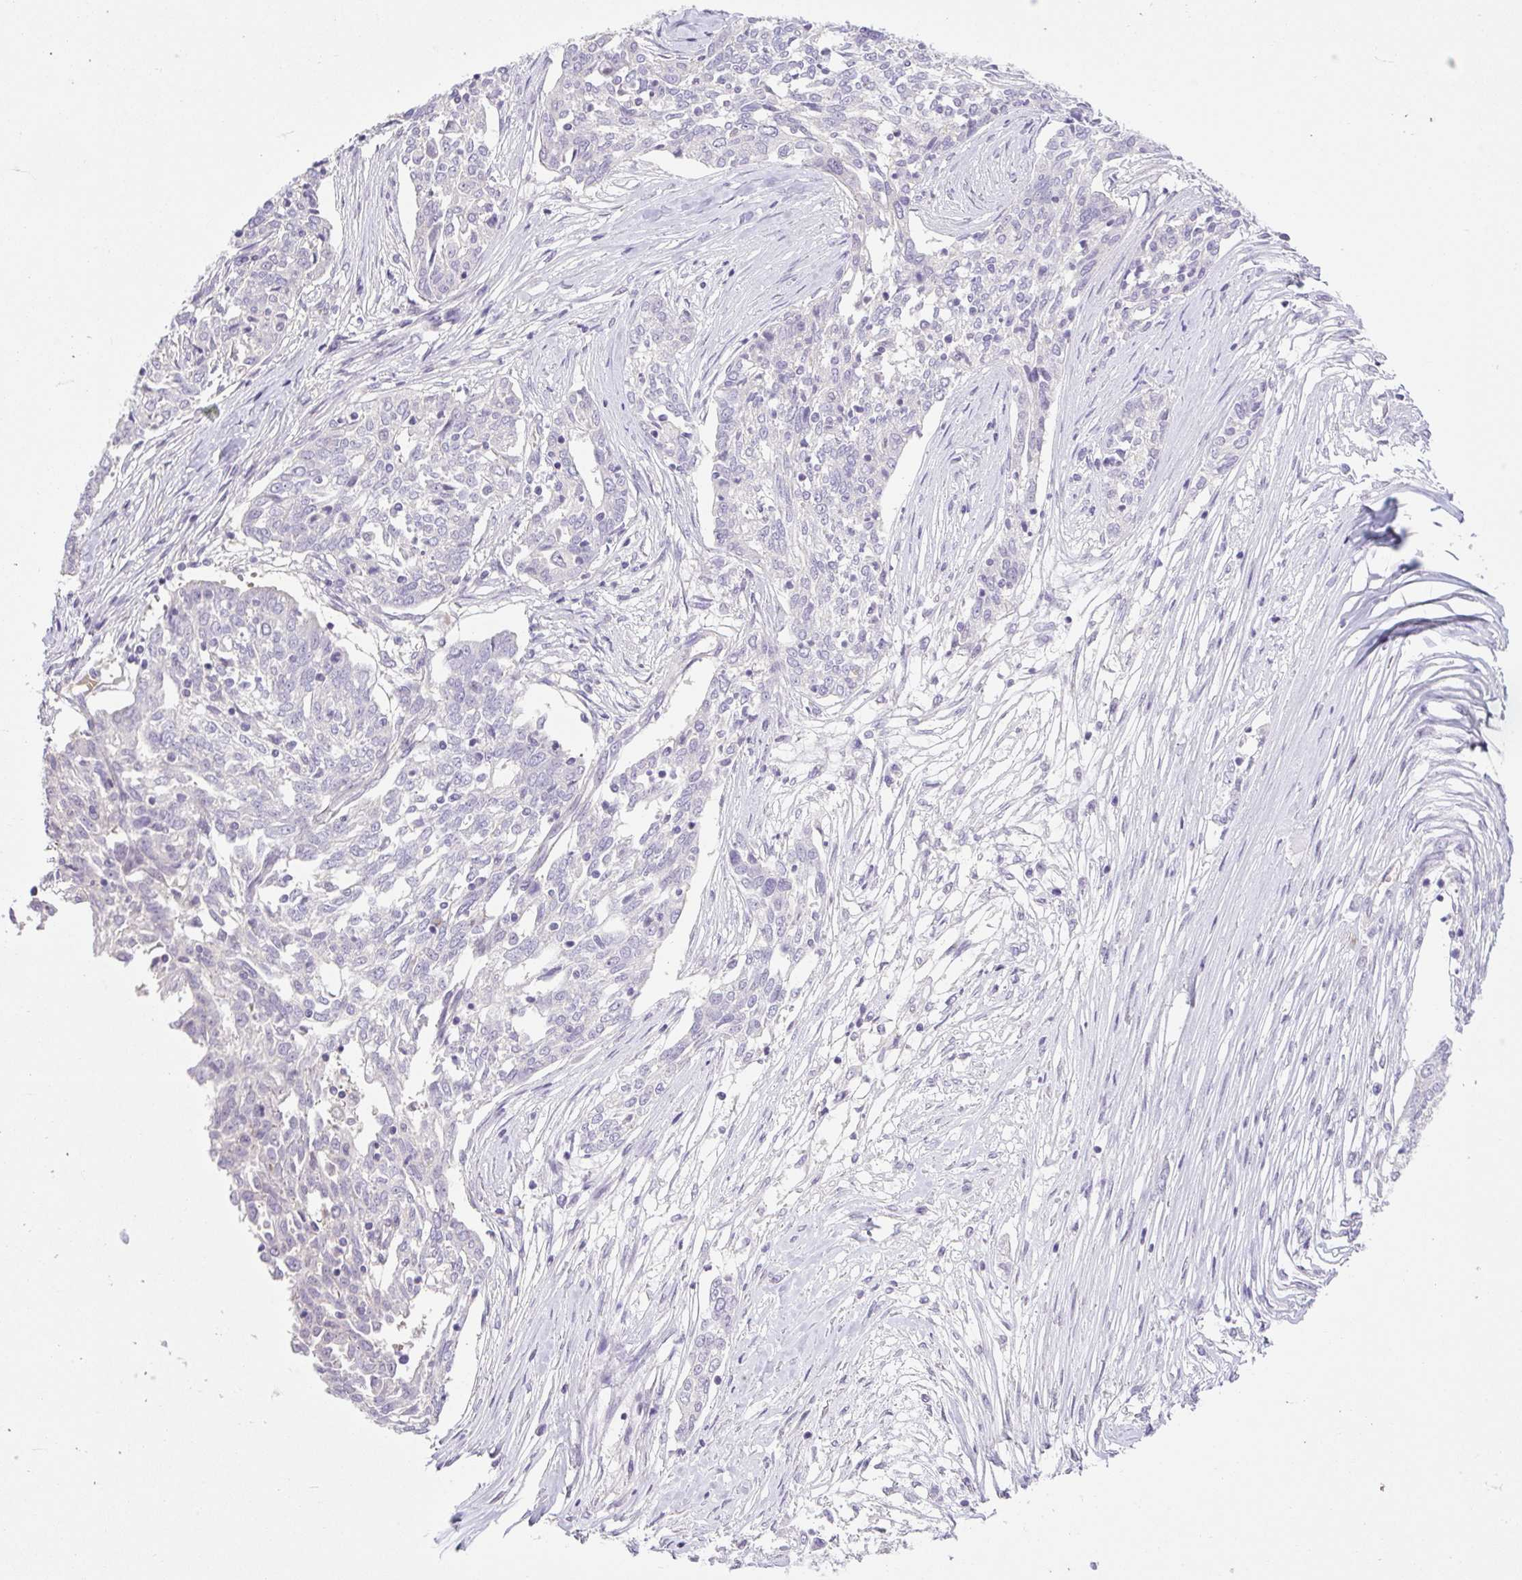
{"staining": {"intensity": "negative", "quantity": "none", "location": "none"}, "tissue": "ovarian cancer", "cell_type": "Tumor cells", "image_type": "cancer", "snomed": [{"axis": "morphology", "description": "Cystadenocarcinoma, serous, NOS"}, {"axis": "topography", "description": "Ovary"}], "caption": "IHC micrograph of ovarian serous cystadenocarcinoma stained for a protein (brown), which shows no staining in tumor cells.", "gene": "FAM177B", "patient": {"sex": "female", "age": 67}}